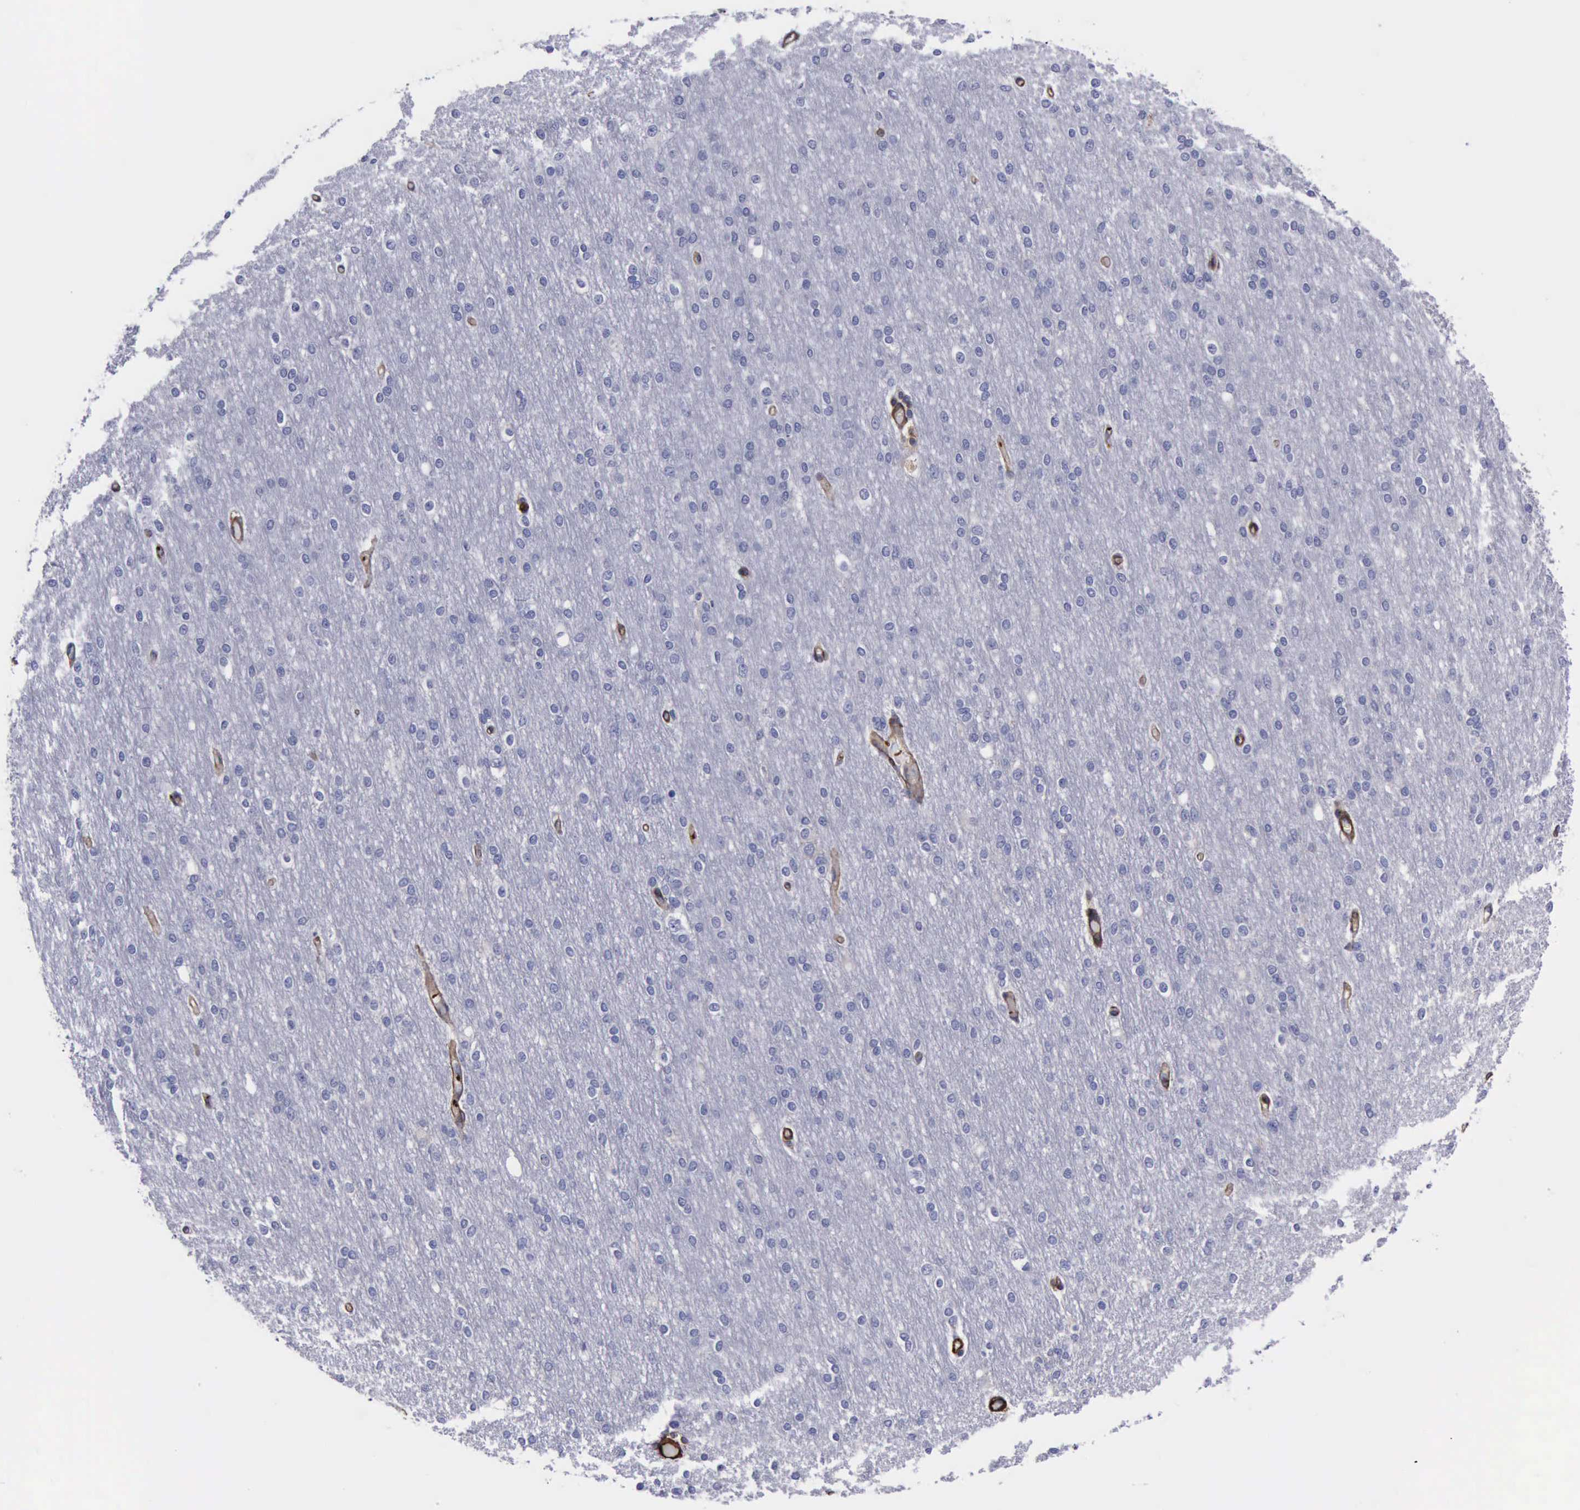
{"staining": {"intensity": "moderate", "quantity": ">75%", "location": "cytoplasmic/membranous"}, "tissue": "cerebral cortex", "cell_type": "Endothelial cells", "image_type": "normal", "snomed": [{"axis": "morphology", "description": "Normal tissue, NOS"}, {"axis": "morphology", "description": "Inflammation, NOS"}, {"axis": "topography", "description": "Cerebral cortex"}], "caption": "The histopathology image demonstrates staining of unremarkable cerebral cortex, revealing moderate cytoplasmic/membranous protein positivity (brown color) within endothelial cells.", "gene": "FLNA", "patient": {"sex": "male", "age": 6}}